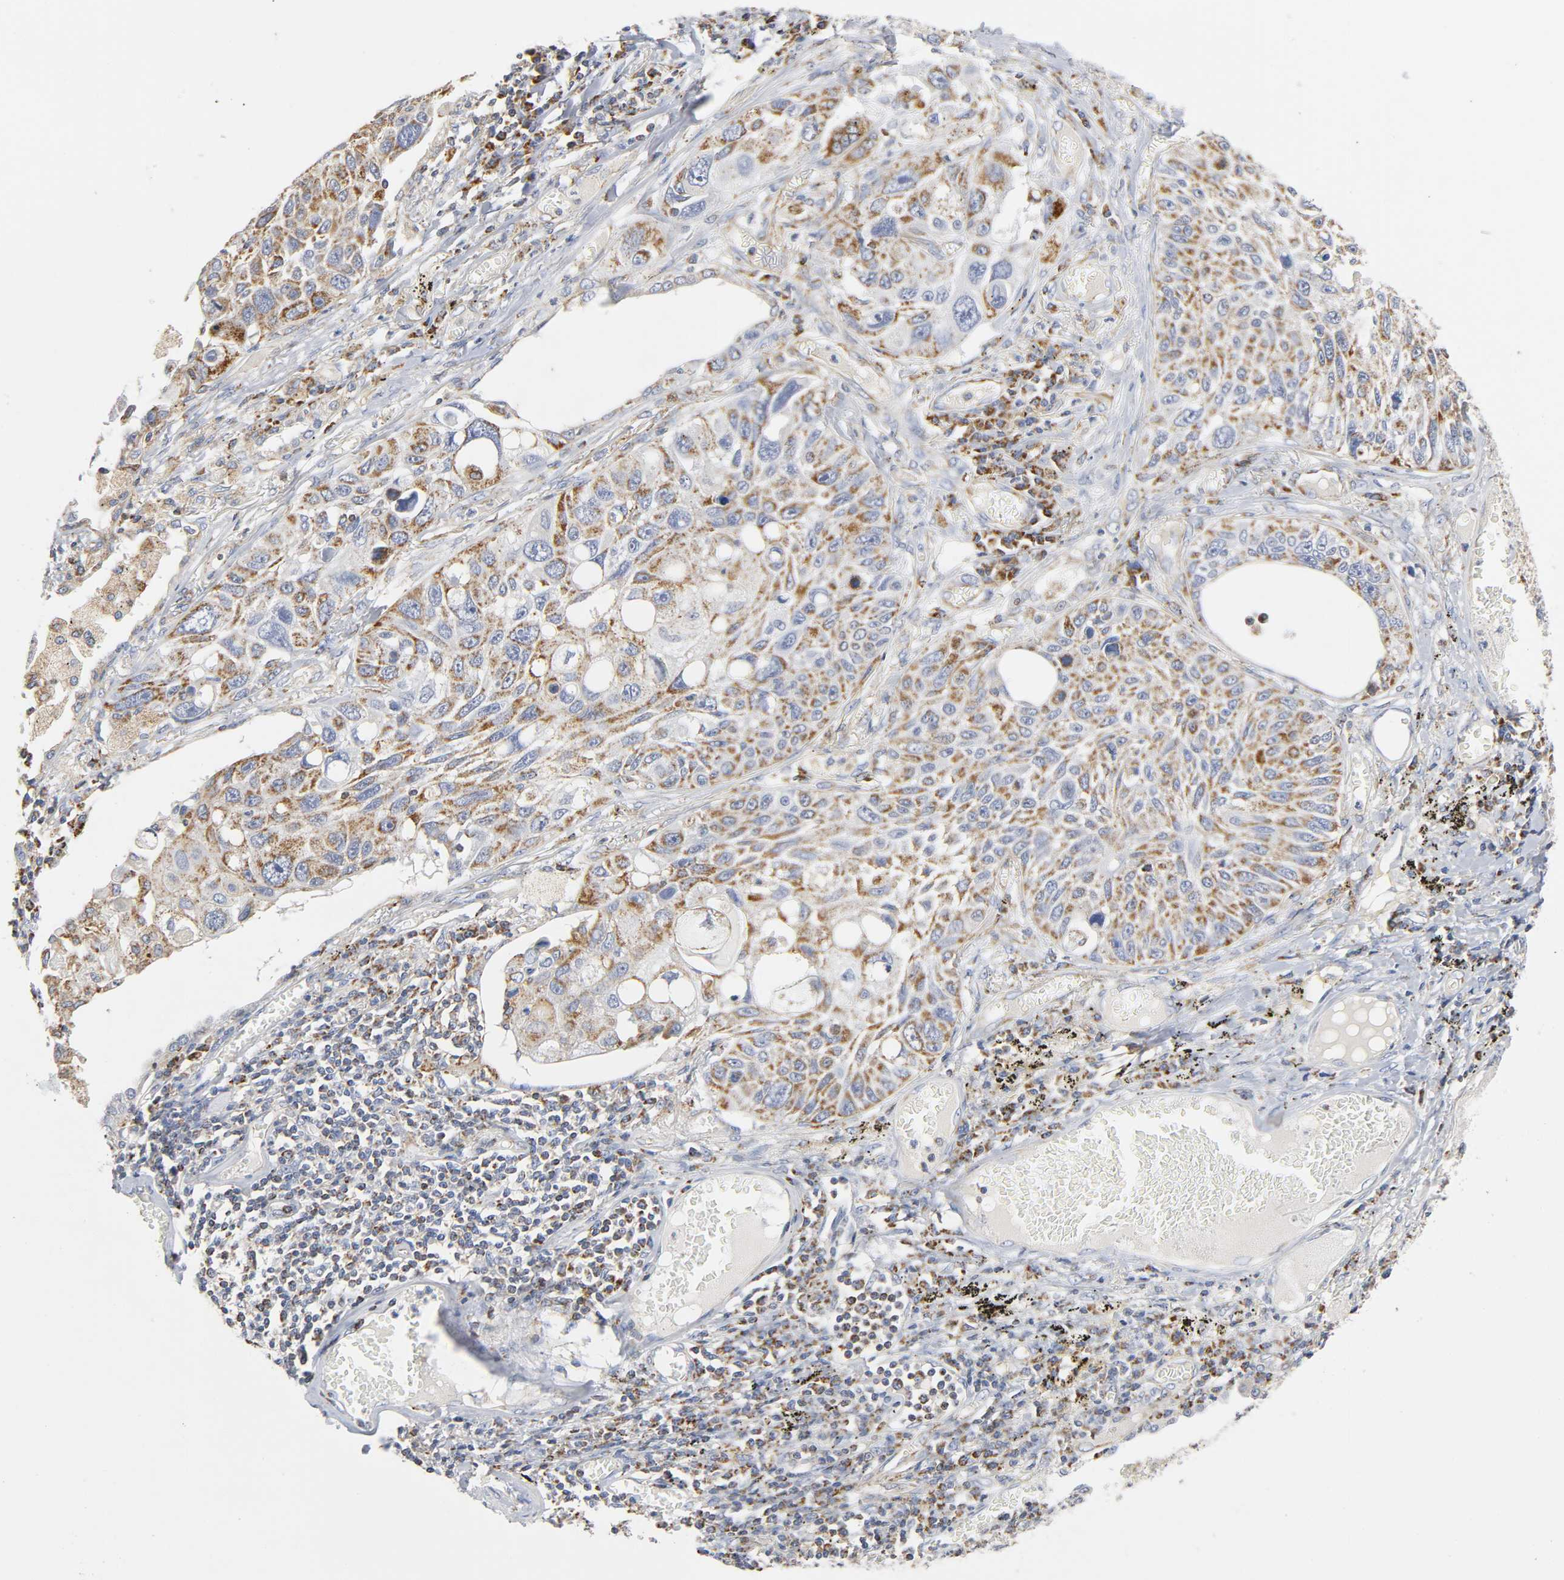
{"staining": {"intensity": "moderate", "quantity": ">75%", "location": "cytoplasmic/membranous"}, "tissue": "lung cancer", "cell_type": "Tumor cells", "image_type": "cancer", "snomed": [{"axis": "morphology", "description": "Squamous cell carcinoma, NOS"}, {"axis": "topography", "description": "Lung"}], "caption": "Immunohistochemical staining of human lung squamous cell carcinoma exhibits medium levels of moderate cytoplasmic/membranous protein positivity in approximately >75% of tumor cells.", "gene": "BAK1", "patient": {"sex": "male", "age": 71}}